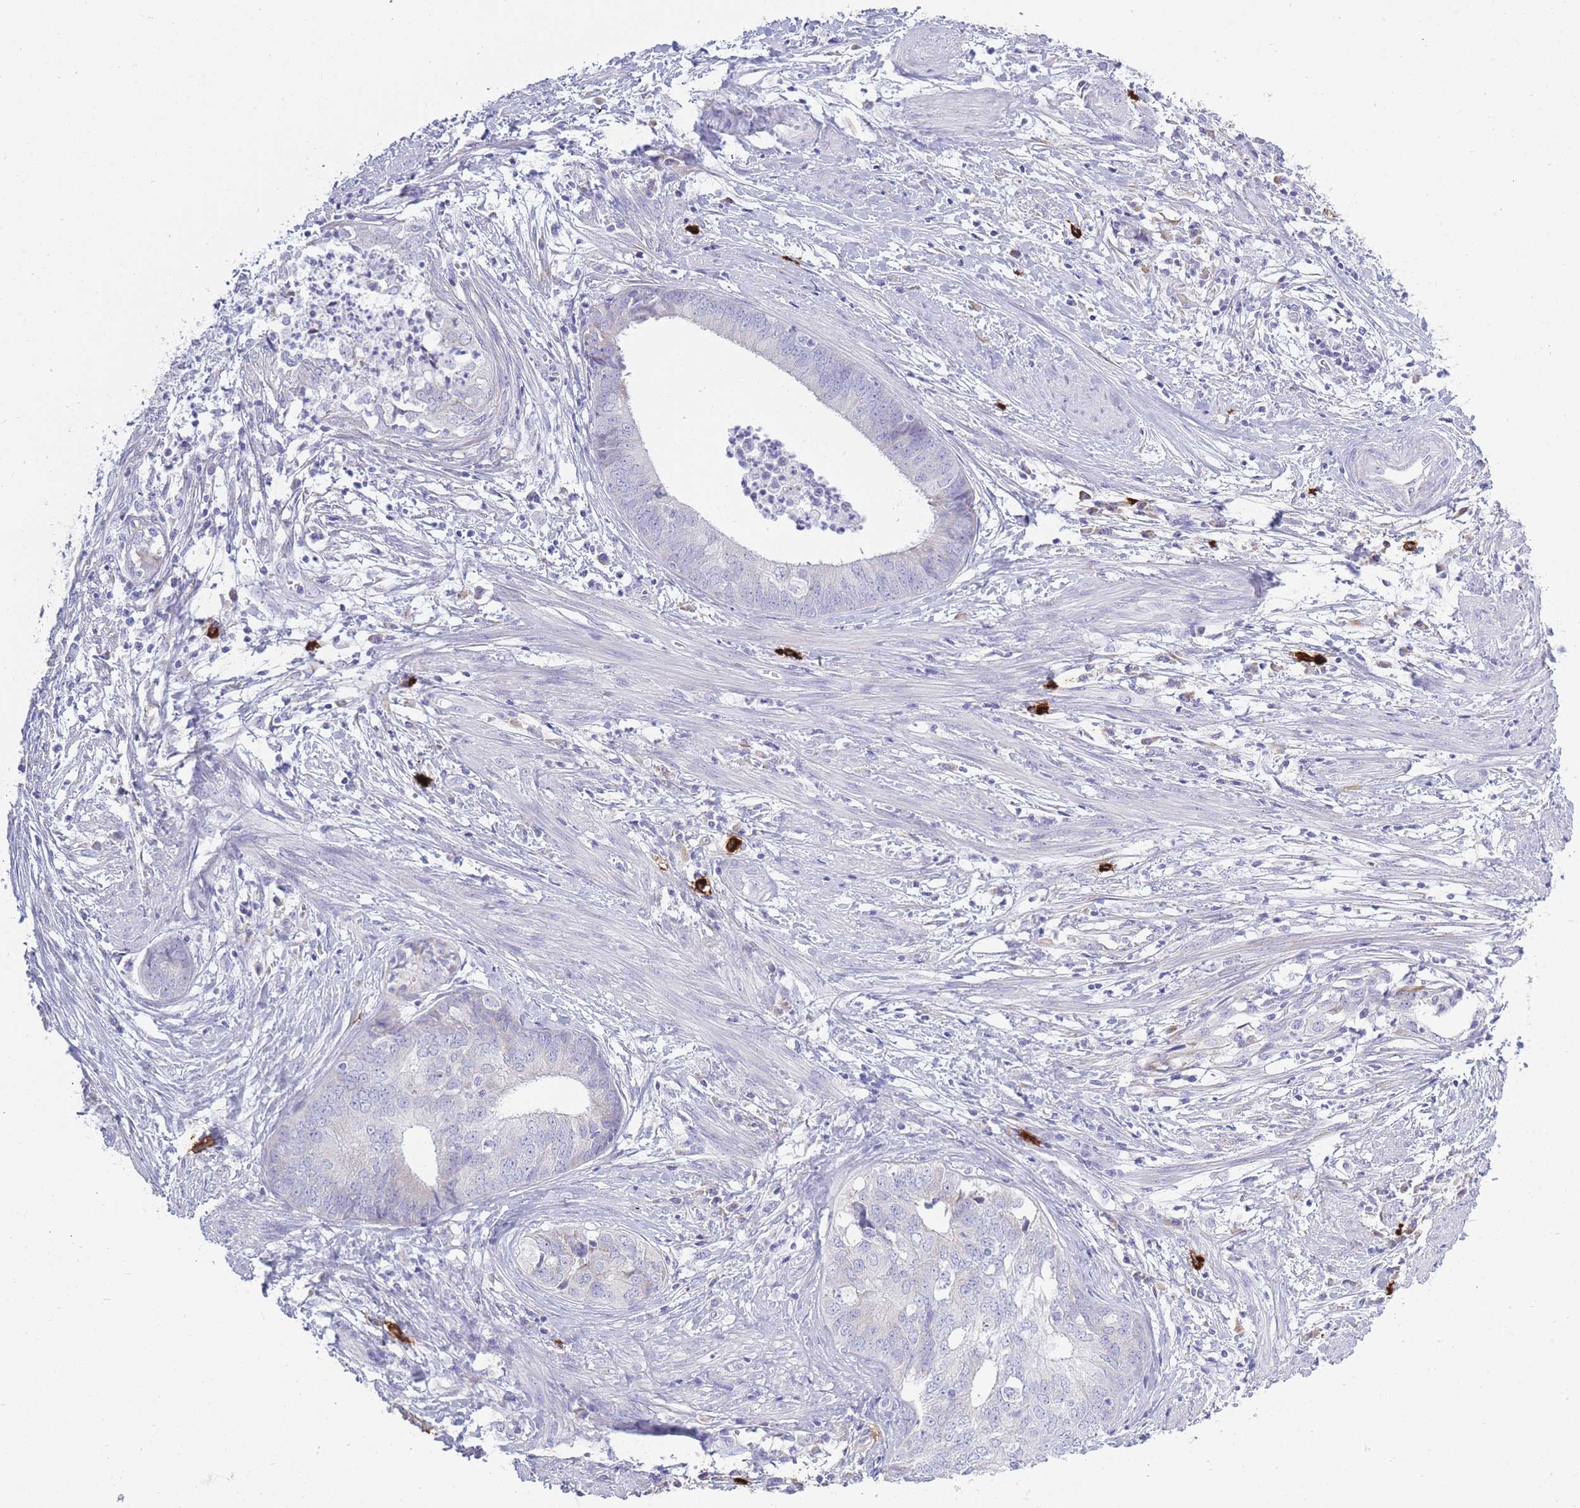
{"staining": {"intensity": "negative", "quantity": "none", "location": "none"}, "tissue": "endometrial cancer", "cell_type": "Tumor cells", "image_type": "cancer", "snomed": [{"axis": "morphology", "description": "Adenocarcinoma, NOS"}, {"axis": "topography", "description": "Endometrium"}], "caption": "DAB (3,3'-diaminobenzidine) immunohistochemical staining of adenocarcinoma (endometrial) displays no significant expression in tumor cells.", "gene": "TPSD1", "patient": {"sex": "female", "age": 68}}